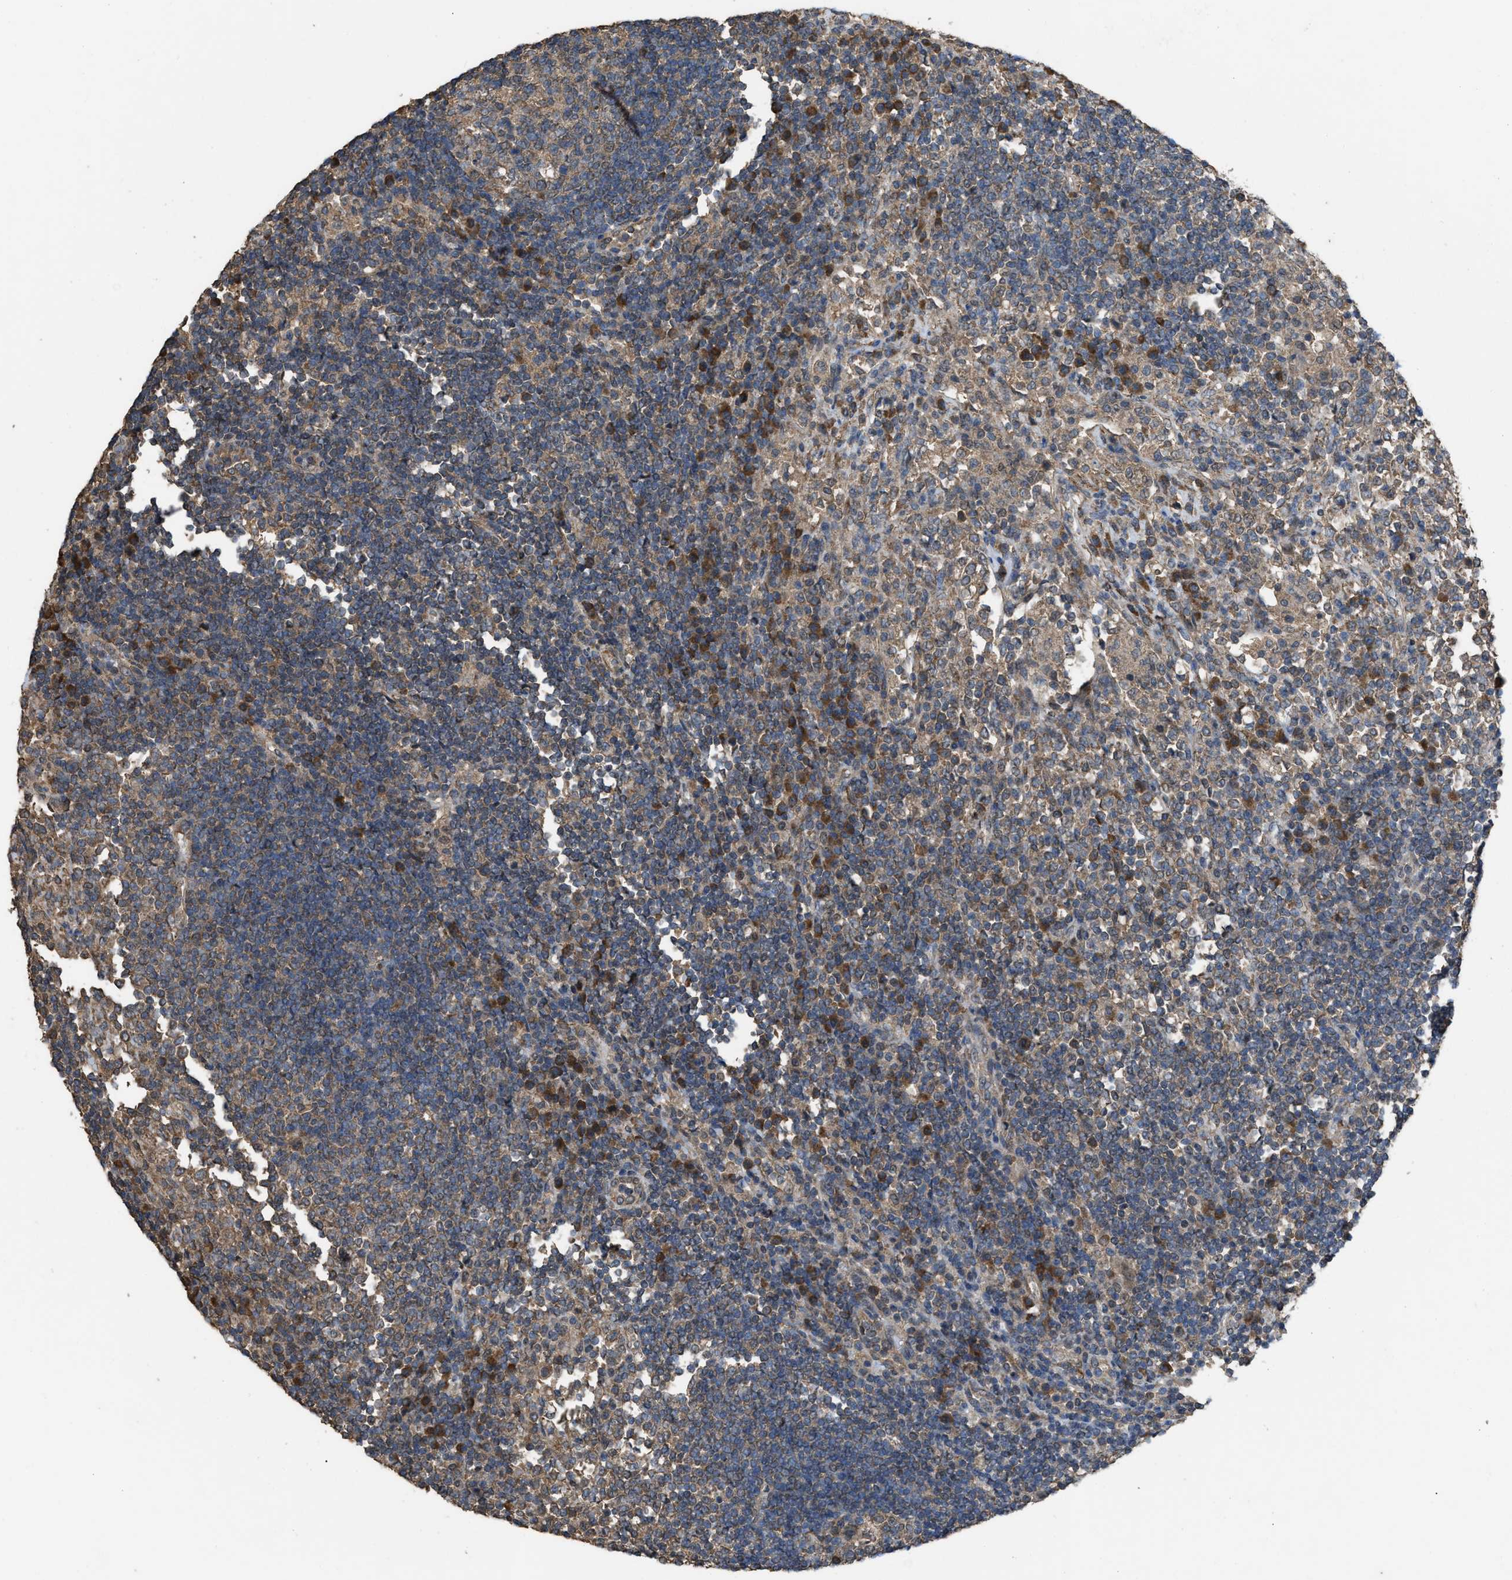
{"staining": {"intensity": "moderate", "quantity": "25%-75%", "location": "cytoplasmic/membranous"}, "tissue": "lymph node", "cell_type": "Germinal center cells", "image_type": "normal", "snomed": [{"axis": "morphology", "description": "Normal tissue, NOS"}, {"axis": "topography", "description": "Lymph node"}], "caption": "Immunohistochemistry of unremarkable human lymph node reveals medium levels of moderate cytoplasmic/membranous staining in about 25%-75% of germinal center cells.", "gene": "ARL6", "patient": {"sex": "female", "age": 53}}